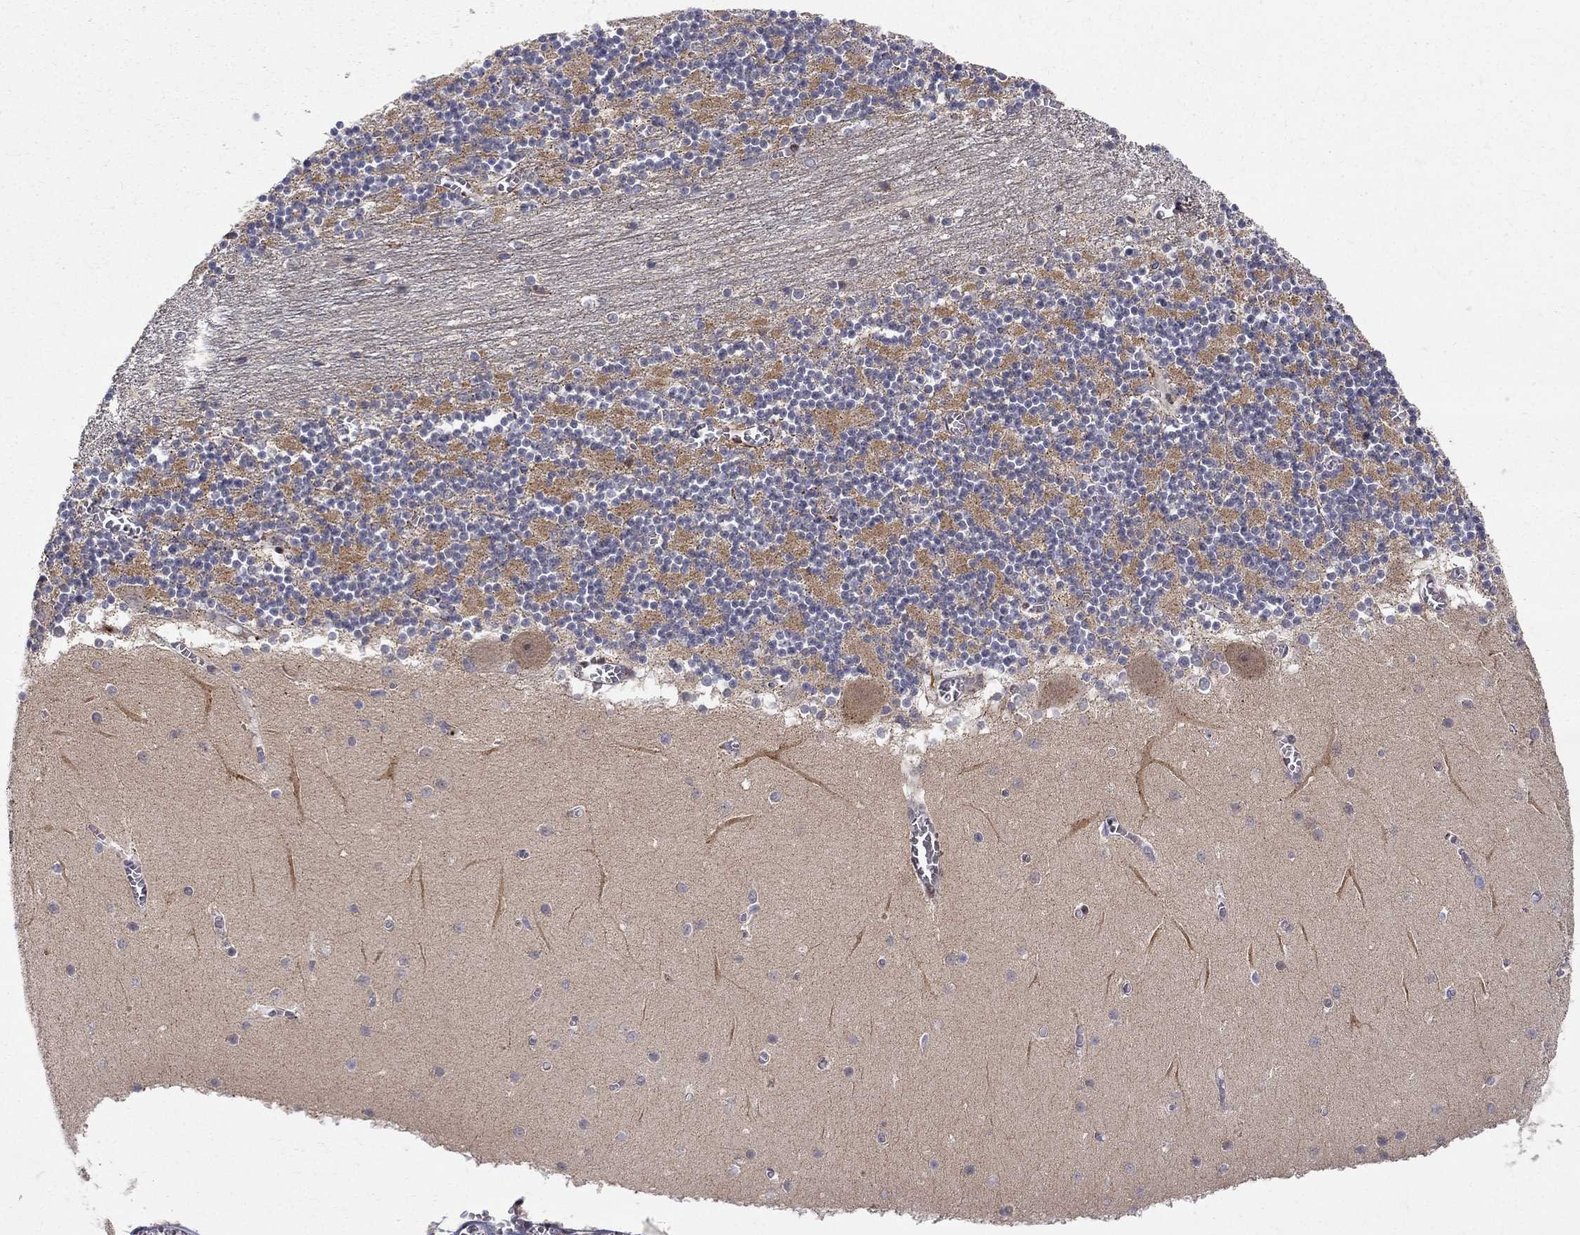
{"staining": {"intensity": "negative", "quantity": "none", "location": "none"}, "tissue": "cerebellum", "cell_type": "Cells in granular layer", "image_type": "normal", "snomed": [{"axis": "morphology", "description": "Normal tissue, NOS"}, {"axis": "topography", "description": "Cerebellum"}], "caption": "An image of cerebellum stained for a protein displays no brown staining in cells in granular layer. (DAB (3,3'-diaminobenzidine) immunohistochemistry (IHC) visualized using brightfield microscopy, high magnification).", "gene": "WDR19", "patient": {"sex": "female", "age": 28}}